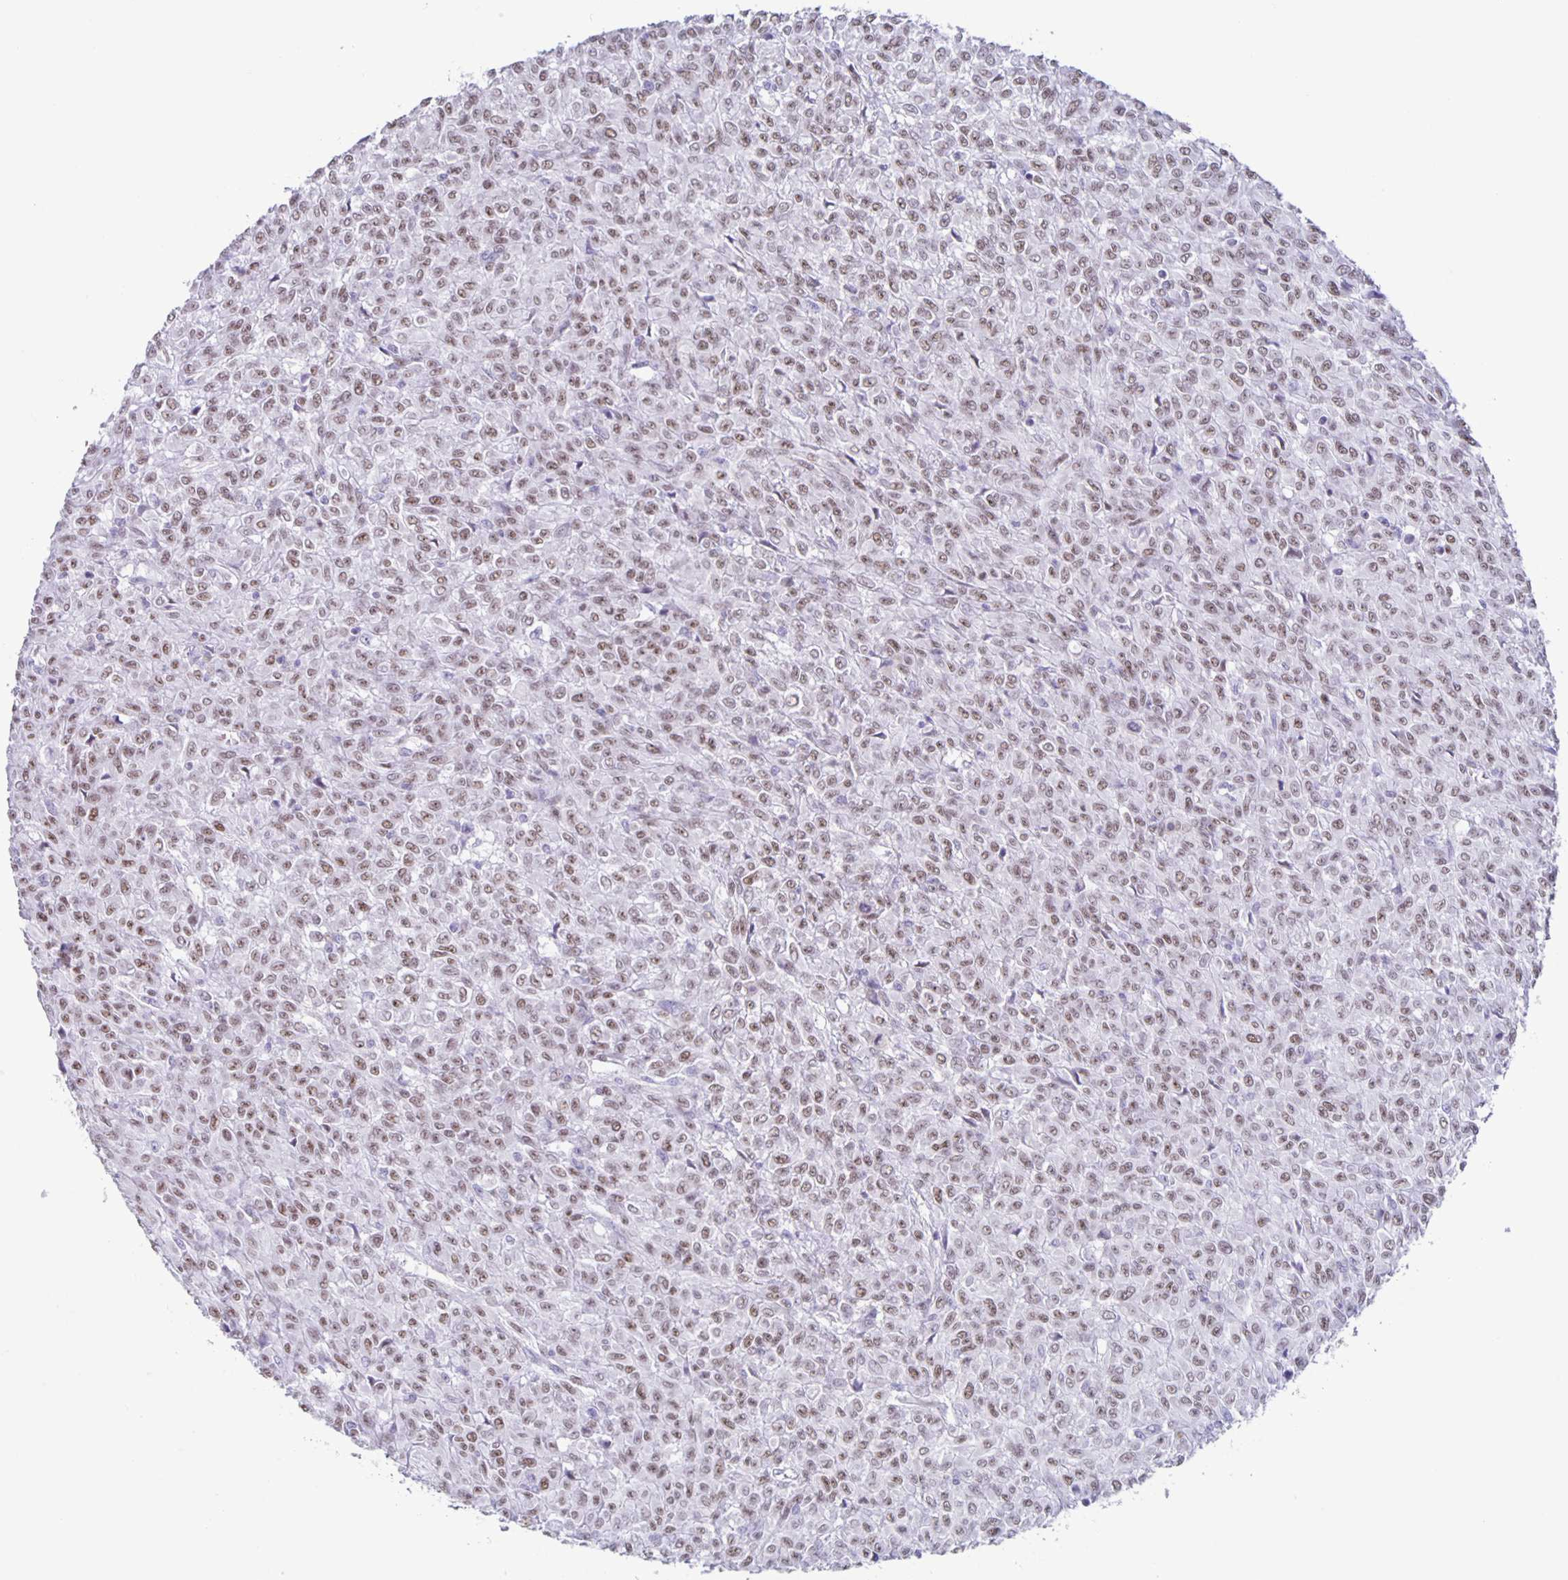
{"staining": {"intensity": "moderate", "quantity": ">75%", "location": "nuclear"}, "tissue": "renal cancer", "cell_type": "Tumor cells", "image_type": "cancer", "snomed": [{"axis": "morphology", "description": "Adenocarcinoma, NOS"}, {"axis": "topography", "description": "Kidney"}], "caption": "About >75% of tumor cells in human renal adenocarcinoma demonstrate moderate nuclear protein staining as visualized by brown immunohistochemical staining.", "gene": "CT45A5", "patient": {"sex": "male", "age": 58}}